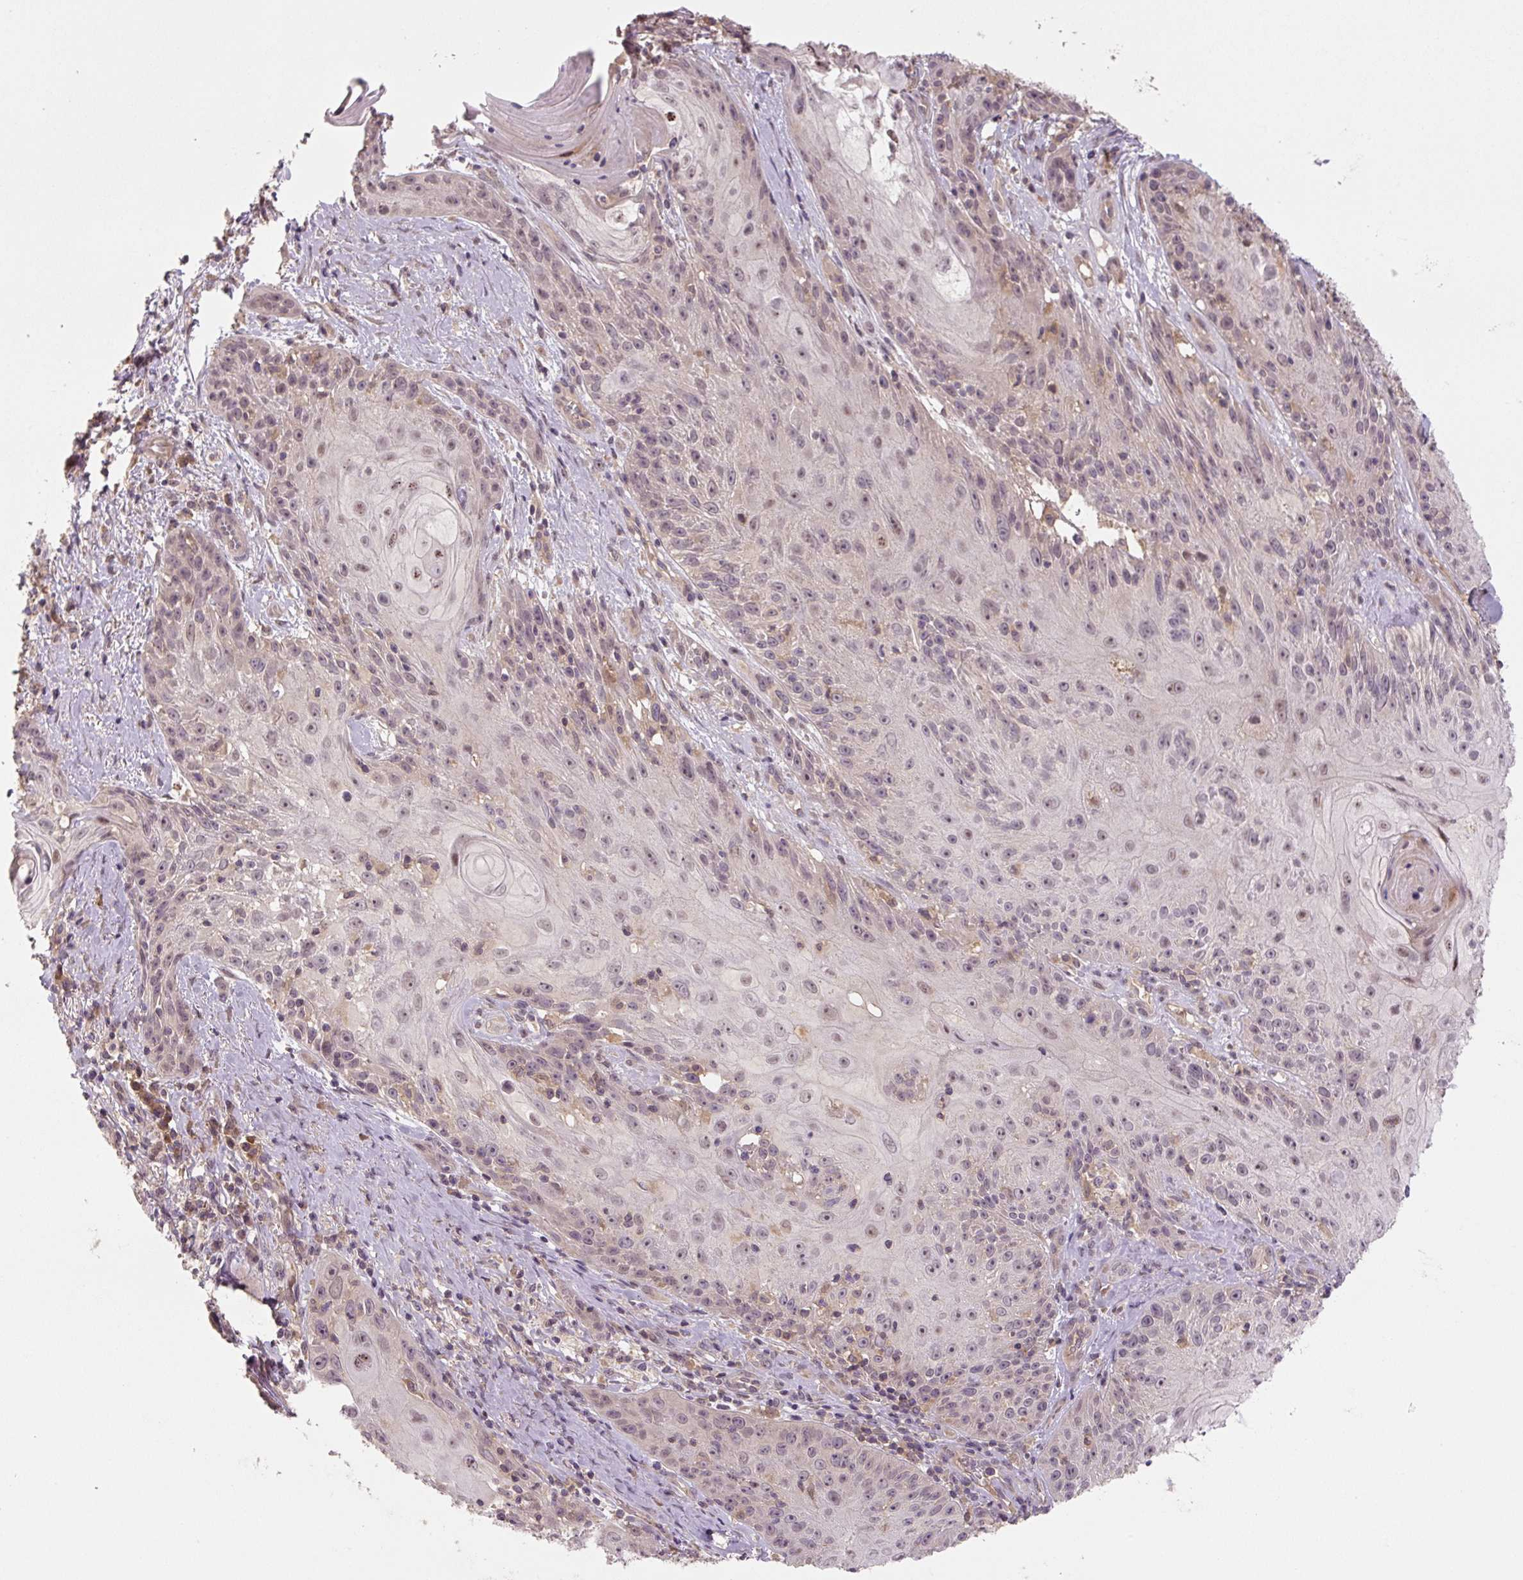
{"staining": {"intensity": "weak", "quantity": "<25%", "location": "nuclear"}, "tissue": "skin cancer", "cell_type": "Tumor cells", "image_type": "cancer", "snomed": [{"axis": "morphology", "description": "Squamous cell carcinoma, NOS"}, {"axis": "topography", "description": "Skin"}, {"axis": "topography", "description": "Vulva"}], "caption": "This histopathology image is of squamous cell carcinoma (skin) stained with immunohistochemistry (IHC) to label a protein in brown with the nuclei are counter-stained blue. There is no expression in tumor cells.", "gene": "C2orf73", "patient": {"sex": "female", "age": 76}}